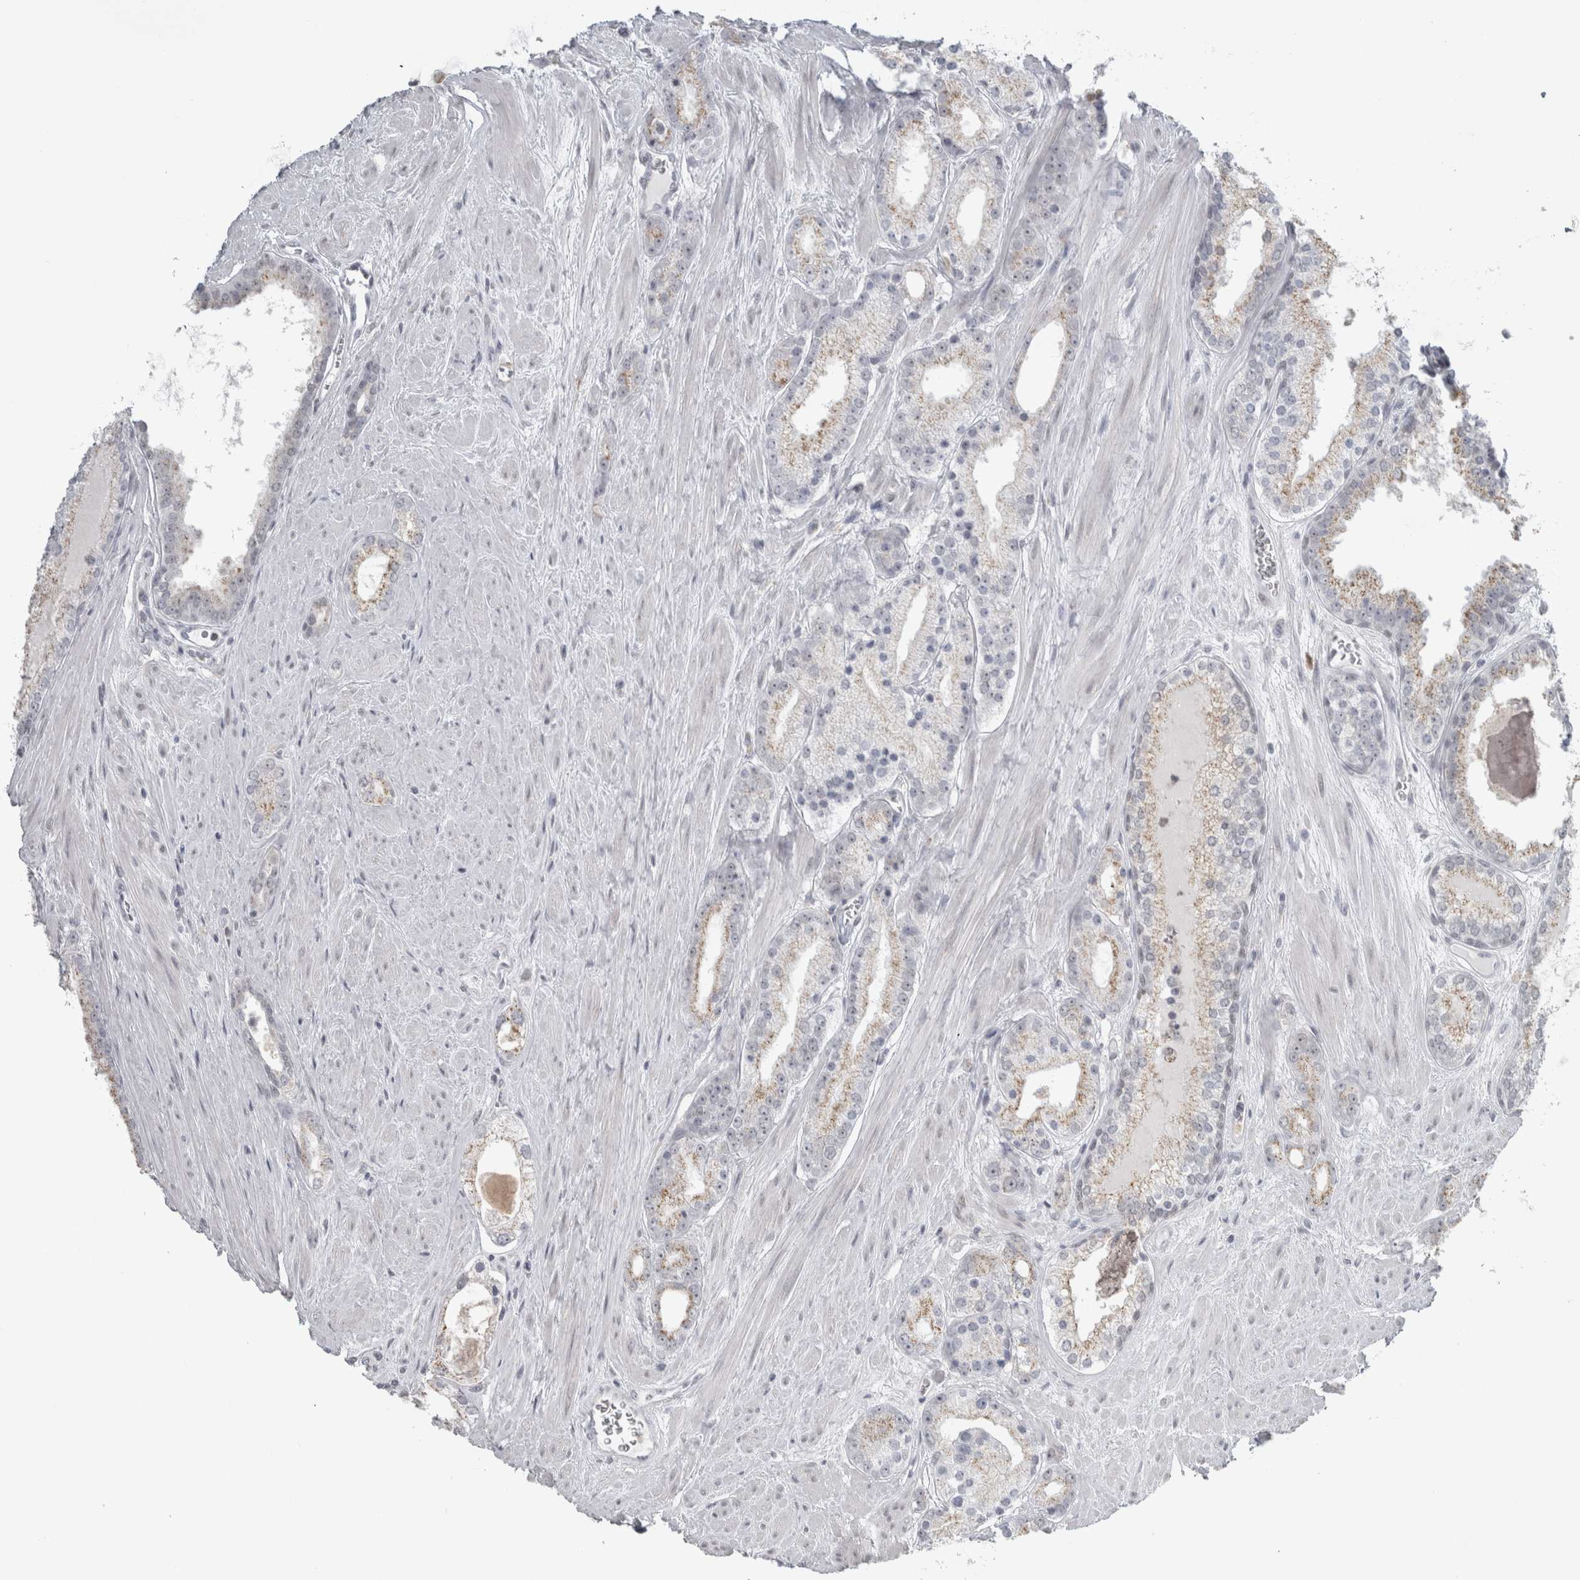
{"staining": {"intensity": "weak", "quantity": ">75%", "location": "cytoplasmic/membranous"}, "tissue": "prostate cancer", "cell_type": "Tumor cells", "image_type": "cancer", "snomed": [{"axis": "morphology", "description": "Adenocarcinoma, Low grade"}, {"axis": "topography", "description": "Prostate"}], "caption": "Prostate cancer (low-grade adenocarcinoma) stained with a brown dye shows weak cytoplasmic/membranous positive staining in about >75% of tumor cells.", "gene": "PLIN1", "patient": {"sex": "male", "age": 62}}